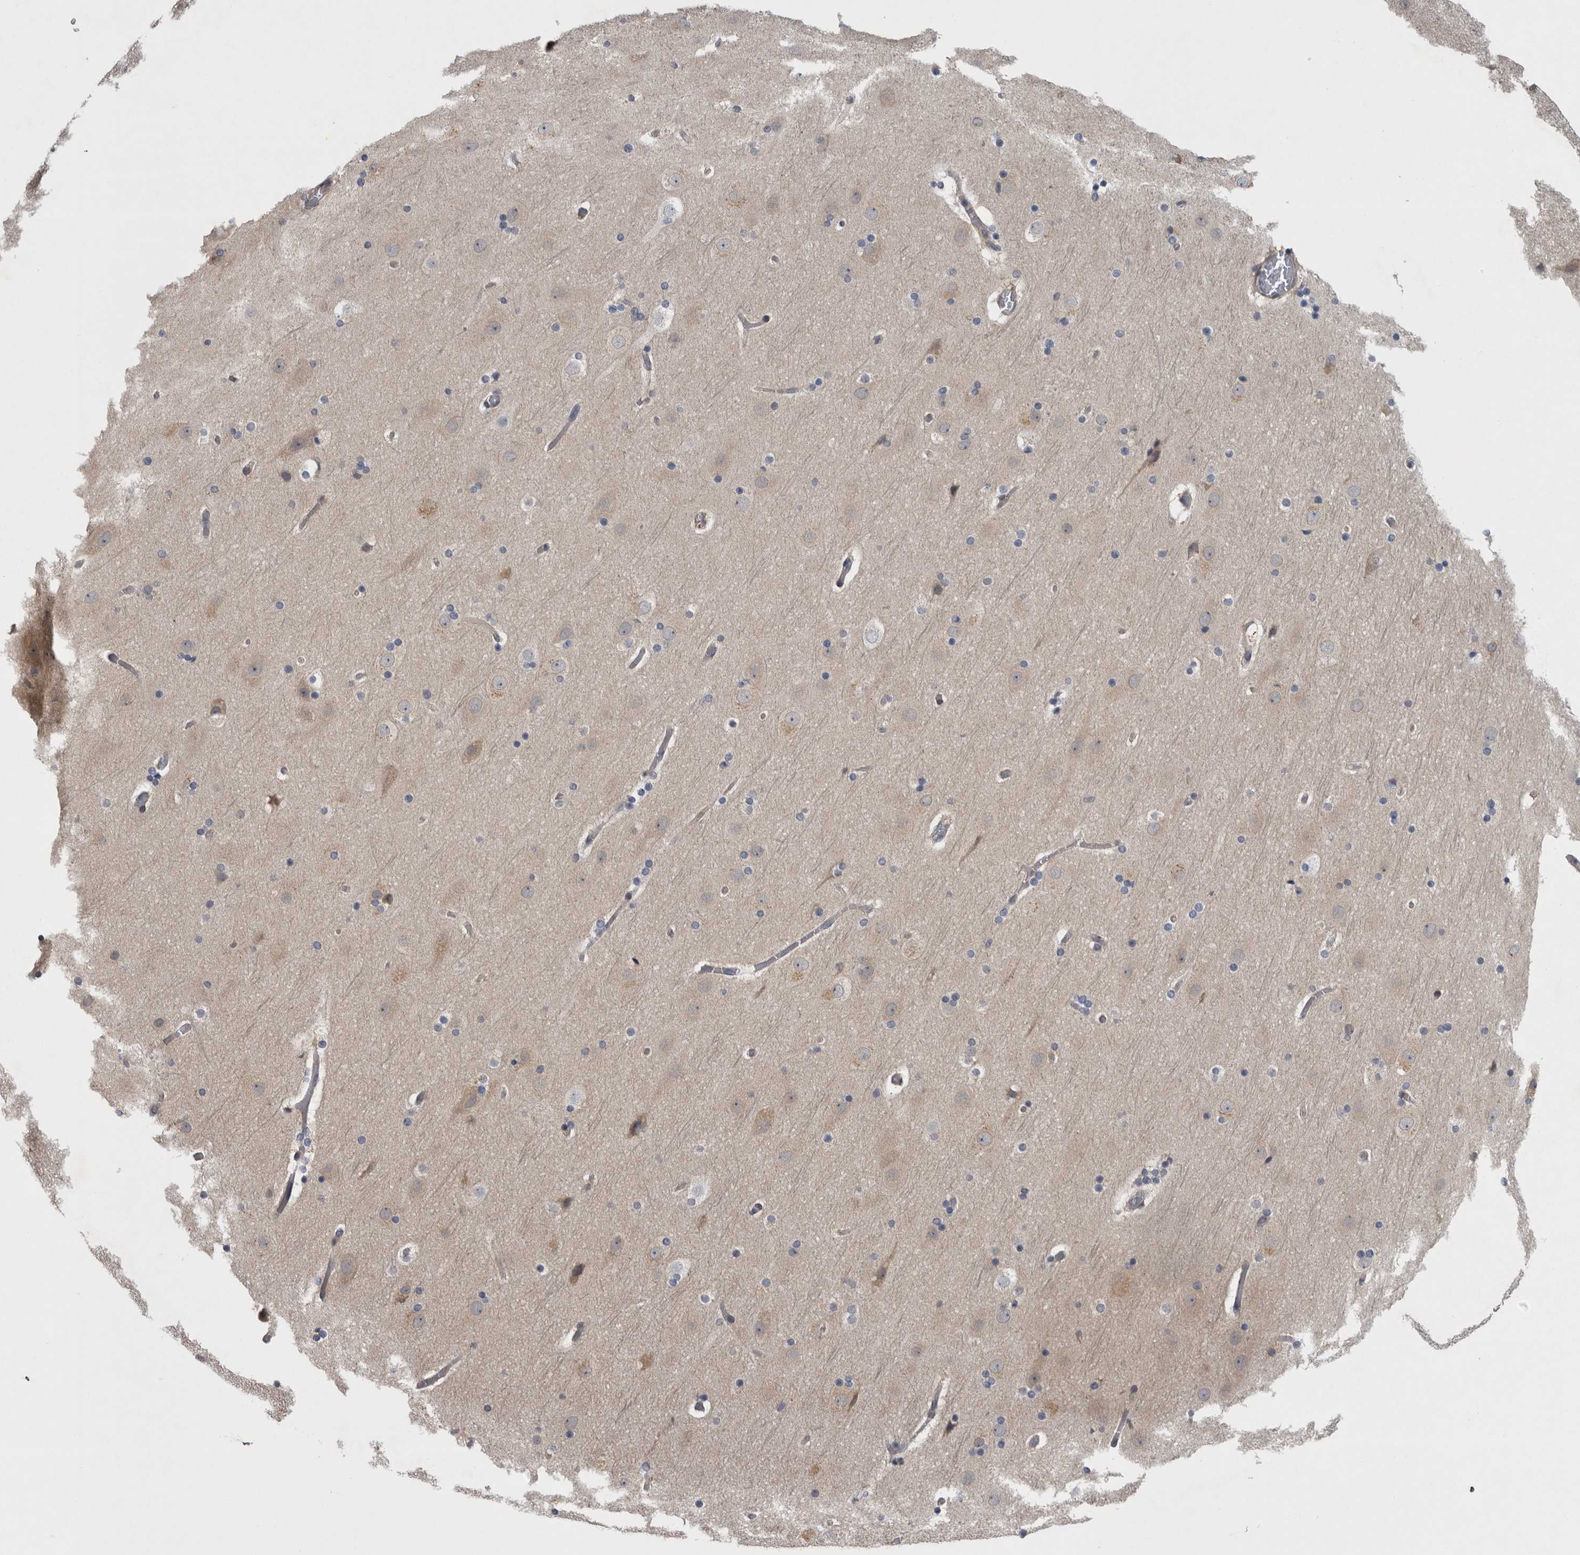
{"staining": {"intensity": "negative", "quantity": "none", "location": "none"}, "tissue": "cerebral cortex", "cell_type": "Endothelial cells", "image_type": "normal", "snomed": [{"axis": "morphology", "description": "Normal tissue, NOS"}, {"axis": "topography", "description": "Cerebral cortex"}], "caption": "Immunohistochemical staining of normal human cerebral cortex displays no significant positivity in endothelial cells.", "gene": "PRKCI", "patient": {"sex": "male", "age": 57}}